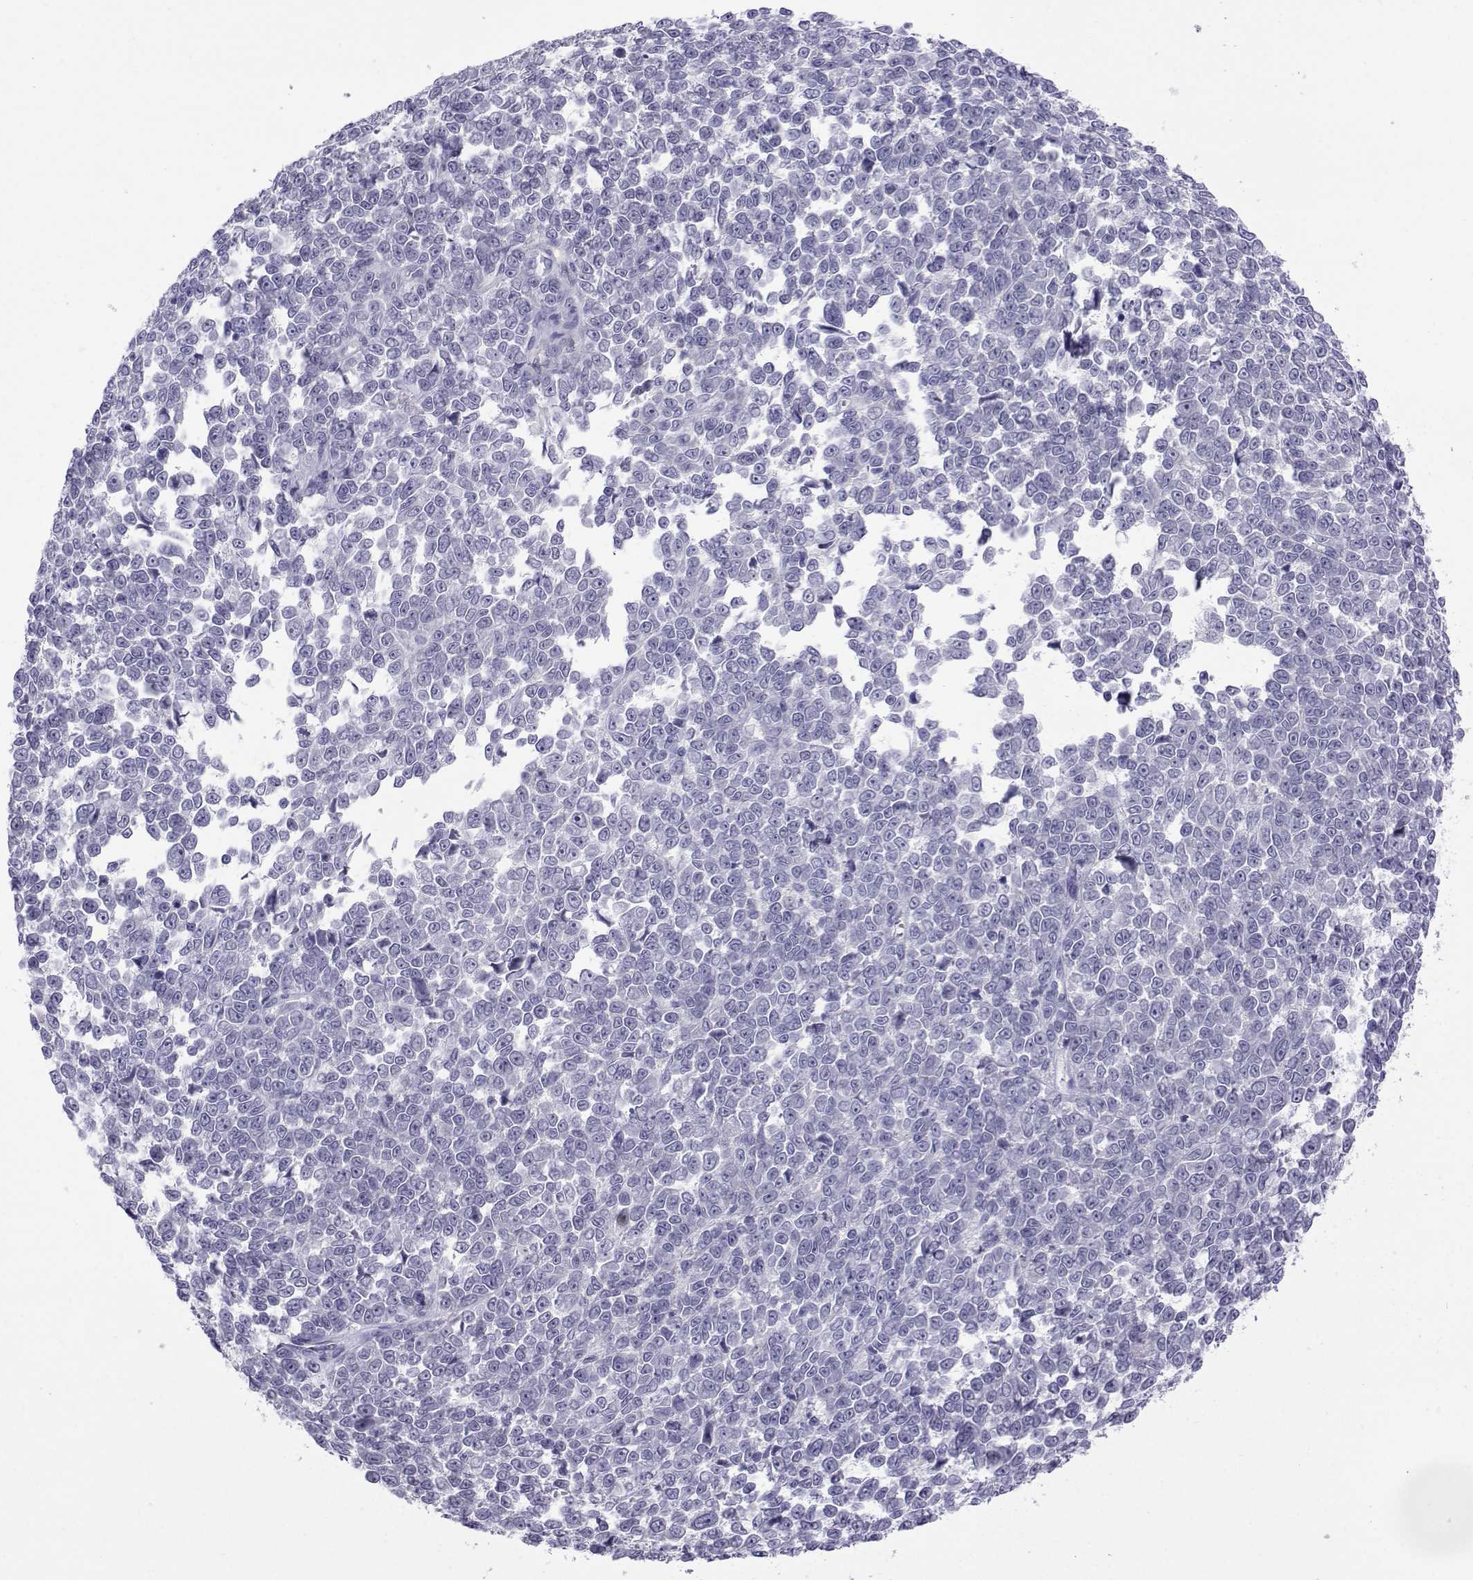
{"staining": {"intensity": "negative", "quantity": "none", "location": "none"}, "tissue": "melanoma", "cell_type": "Tumor cells", "image_type": "cancer", "snomed": [{"axis": "morphology", "description": "Malignant melanoma, NOS"}, {"axis": "topography", "description": "Skin"}], "caption": "A histopathology image of human melanoma is negative for staining in tumor cells. The staining was performed using DAB (3,3'-diaminobenzidine) to visualize the protein expression in brown, while the nuclei were stained in blue with hematoxylin (Magnification: 20x).", "gene": "COL22A1", "patient": {"sex": "female", "age": 95}}